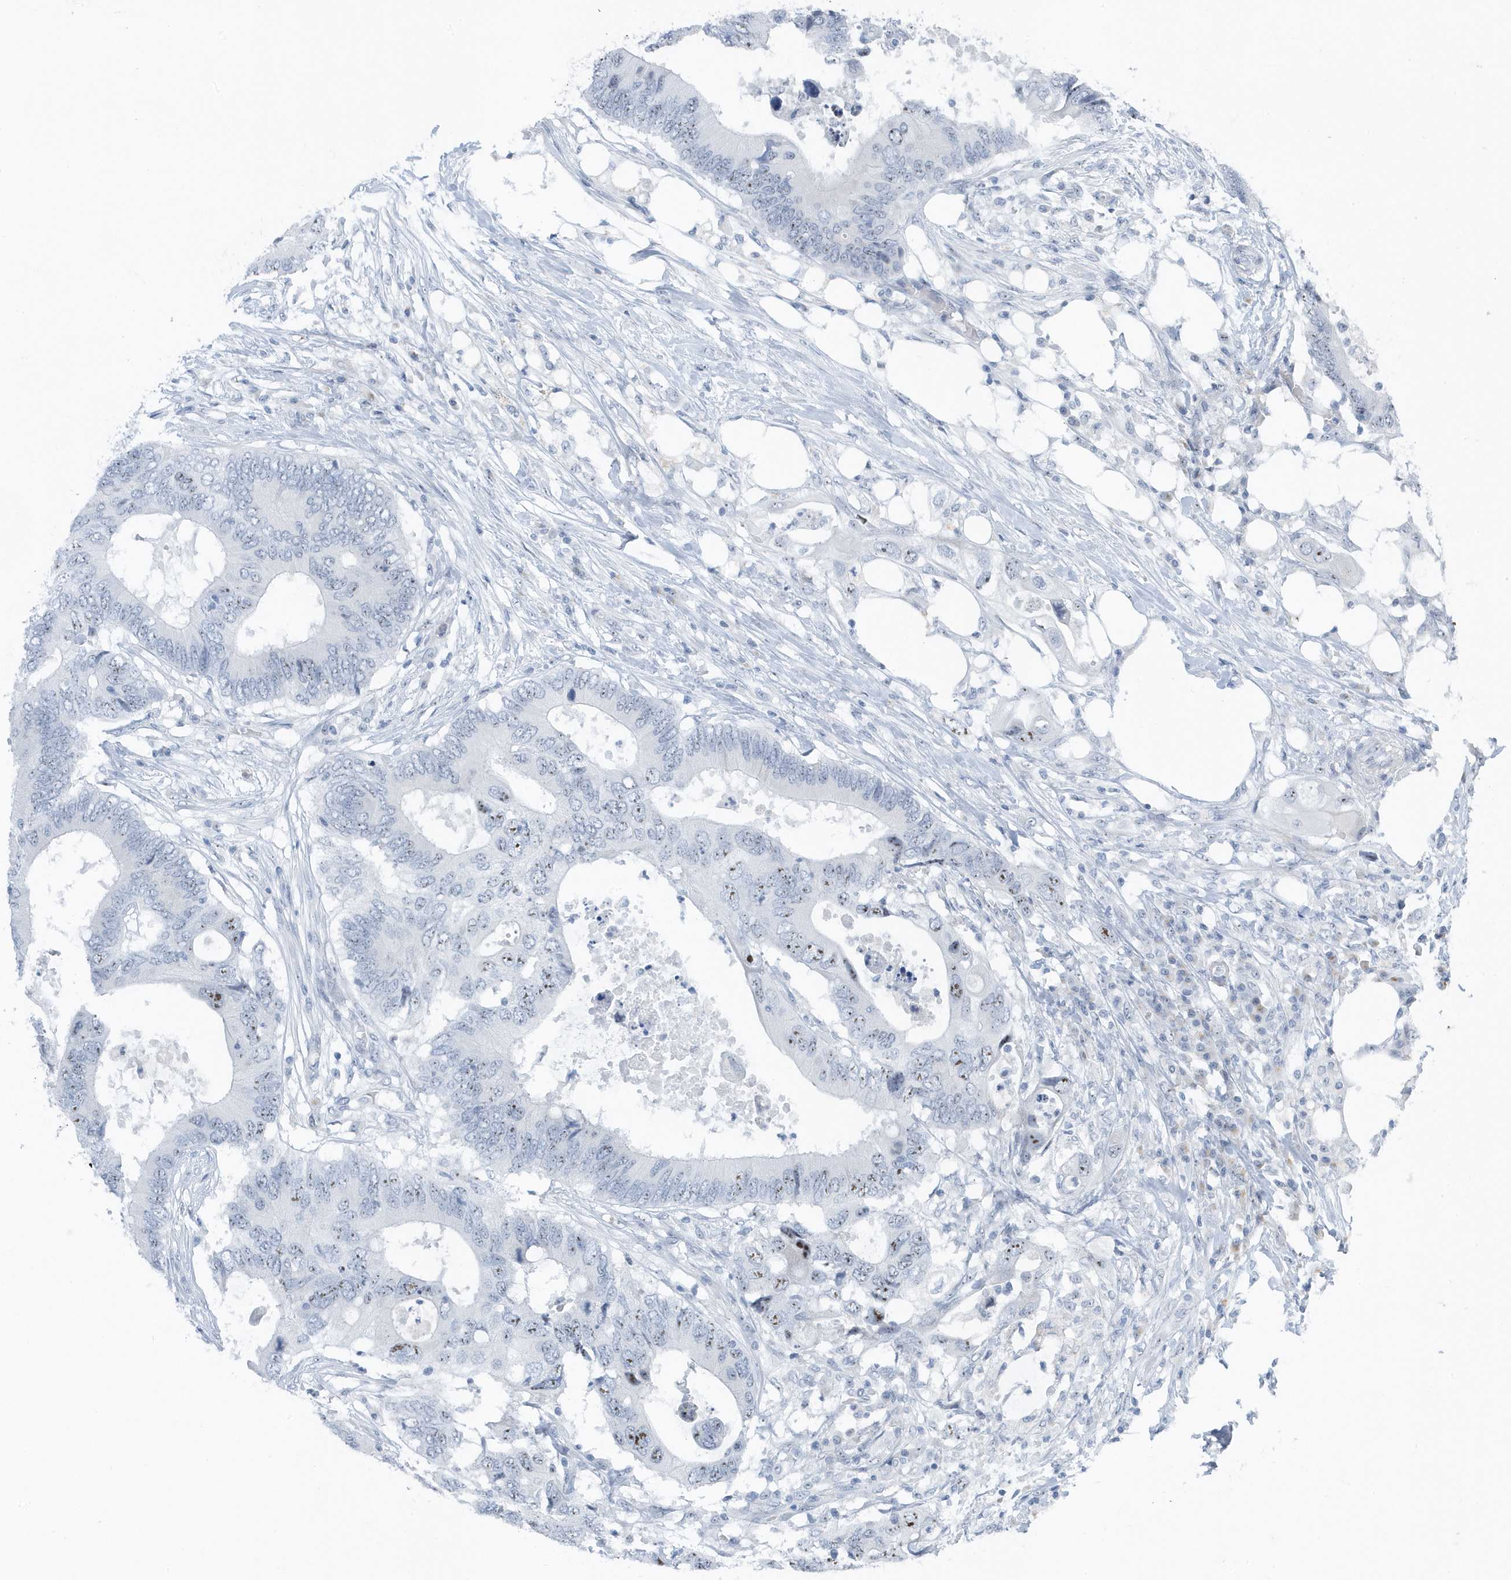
{"staining": {"intensity": "moderate", "quantity": "25%-75%", "location": "nuclear"}, "tissue": "colorectal cancer", "cell_type": "Tumor cells", "image_type": "cancer", "snomed": [{"axis": "morphology", "description": "Adenocarcinoma, NOS"}, {"axis": "topography", "description": "Colon"}], "caption": "Protein expression analysis of colorectal adenocarcinoma demonstrates moderate nuclear positivity in approximately 25%-75% of tumor cells. (IHC, brightfield microscopy, high magnification).", "gene": "RPF2", "patient": {"sex": "male", "age": 71}}